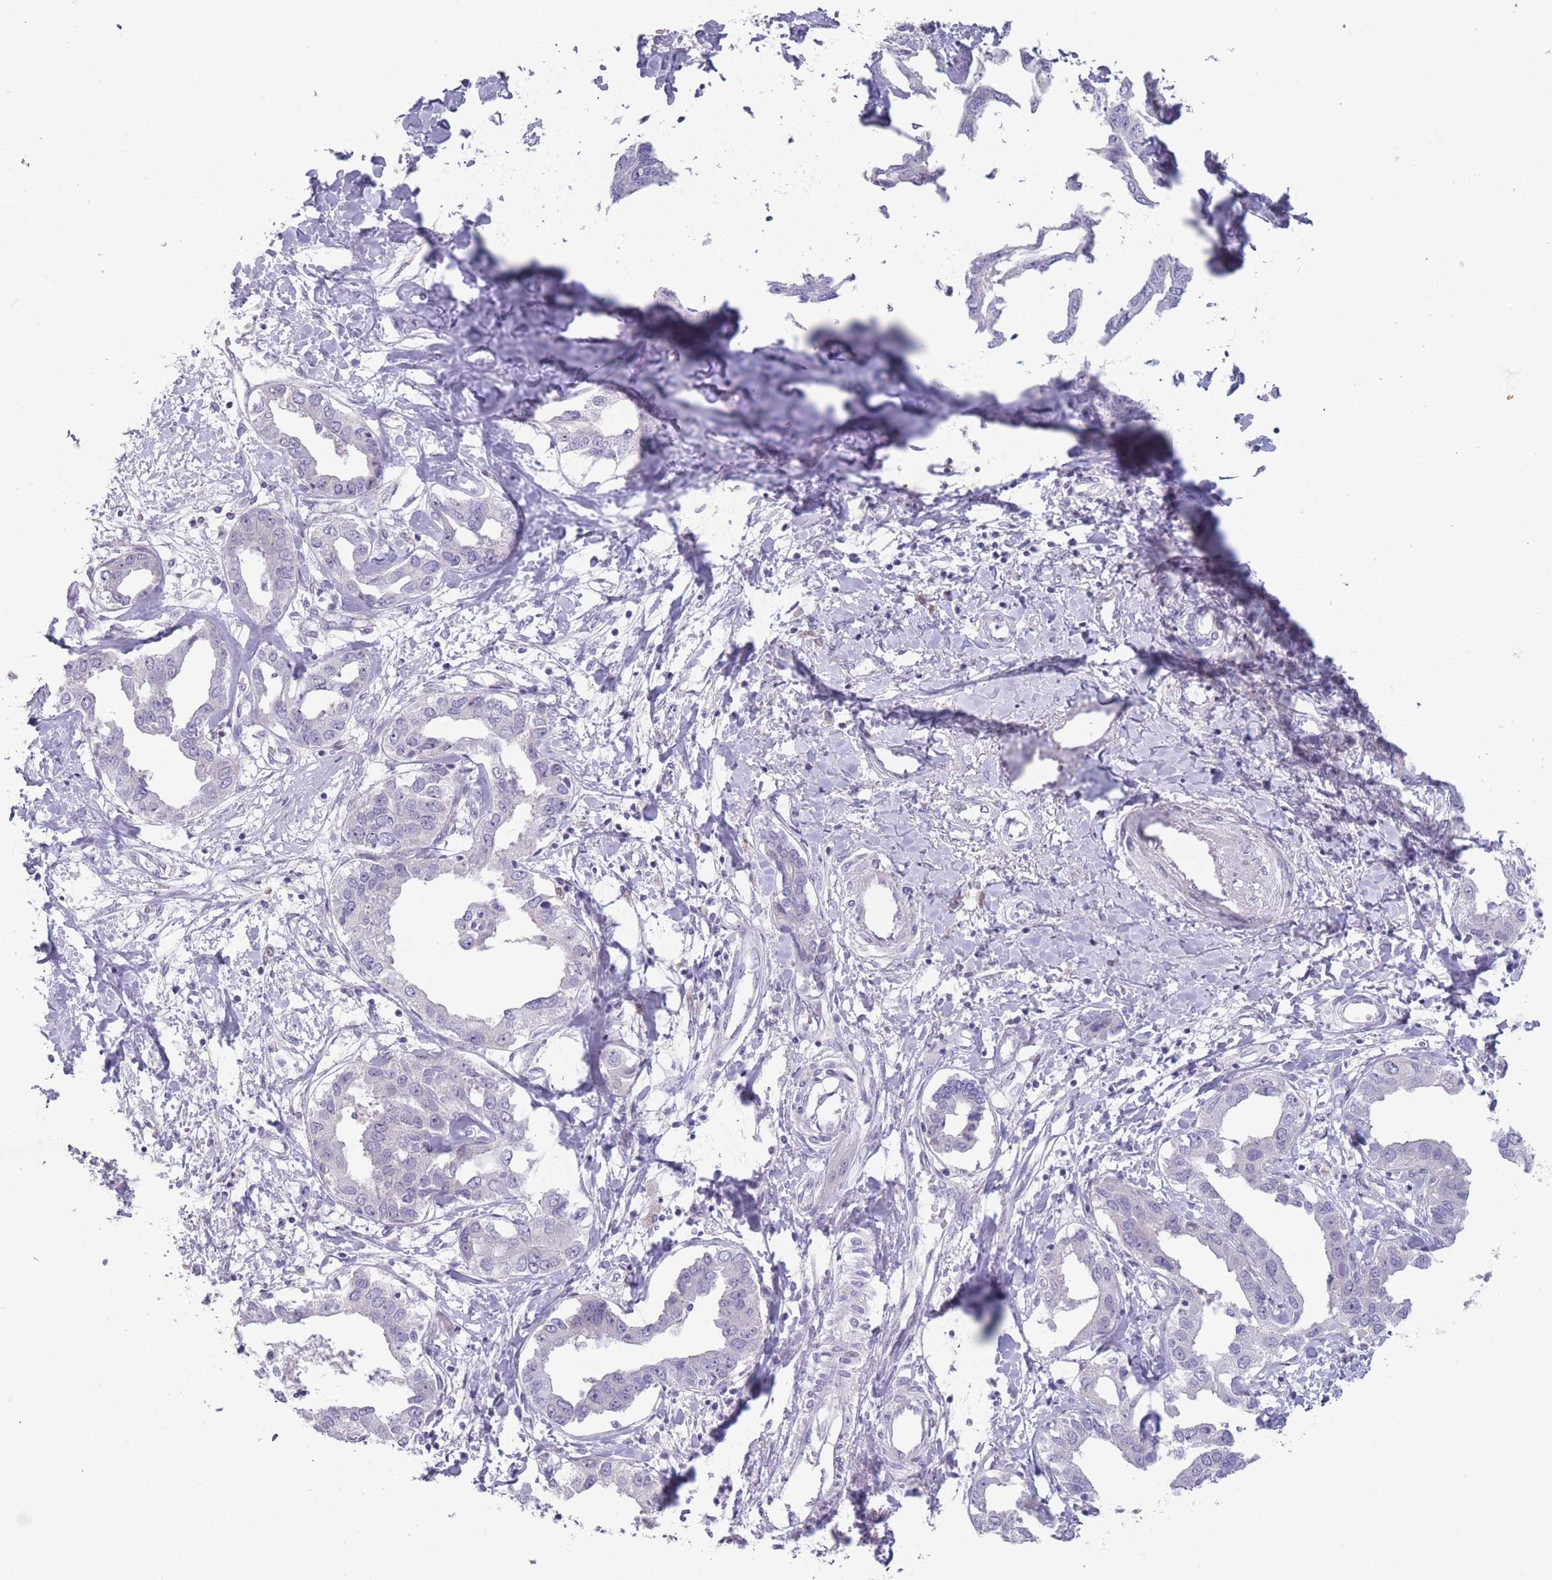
{"staining": {"intensity": "negative", "quantity": "none", "location": "none"}, "tissue": "liver cancer", "cell_type": "Tumor cells", "image_type": "cancer", "snomed": [{"axis": "morphology", "description": "Cholangiocarcinoma"}, {"axis": "topography", "description": "Liver"}], "caption": "Immunohistochemical staining of liver cancer (cholangiocarcinoma) reveals no significant expression in tumor cells.", "gene": "PAIP2B", "patient": {"sex": "male", "age": 59}}